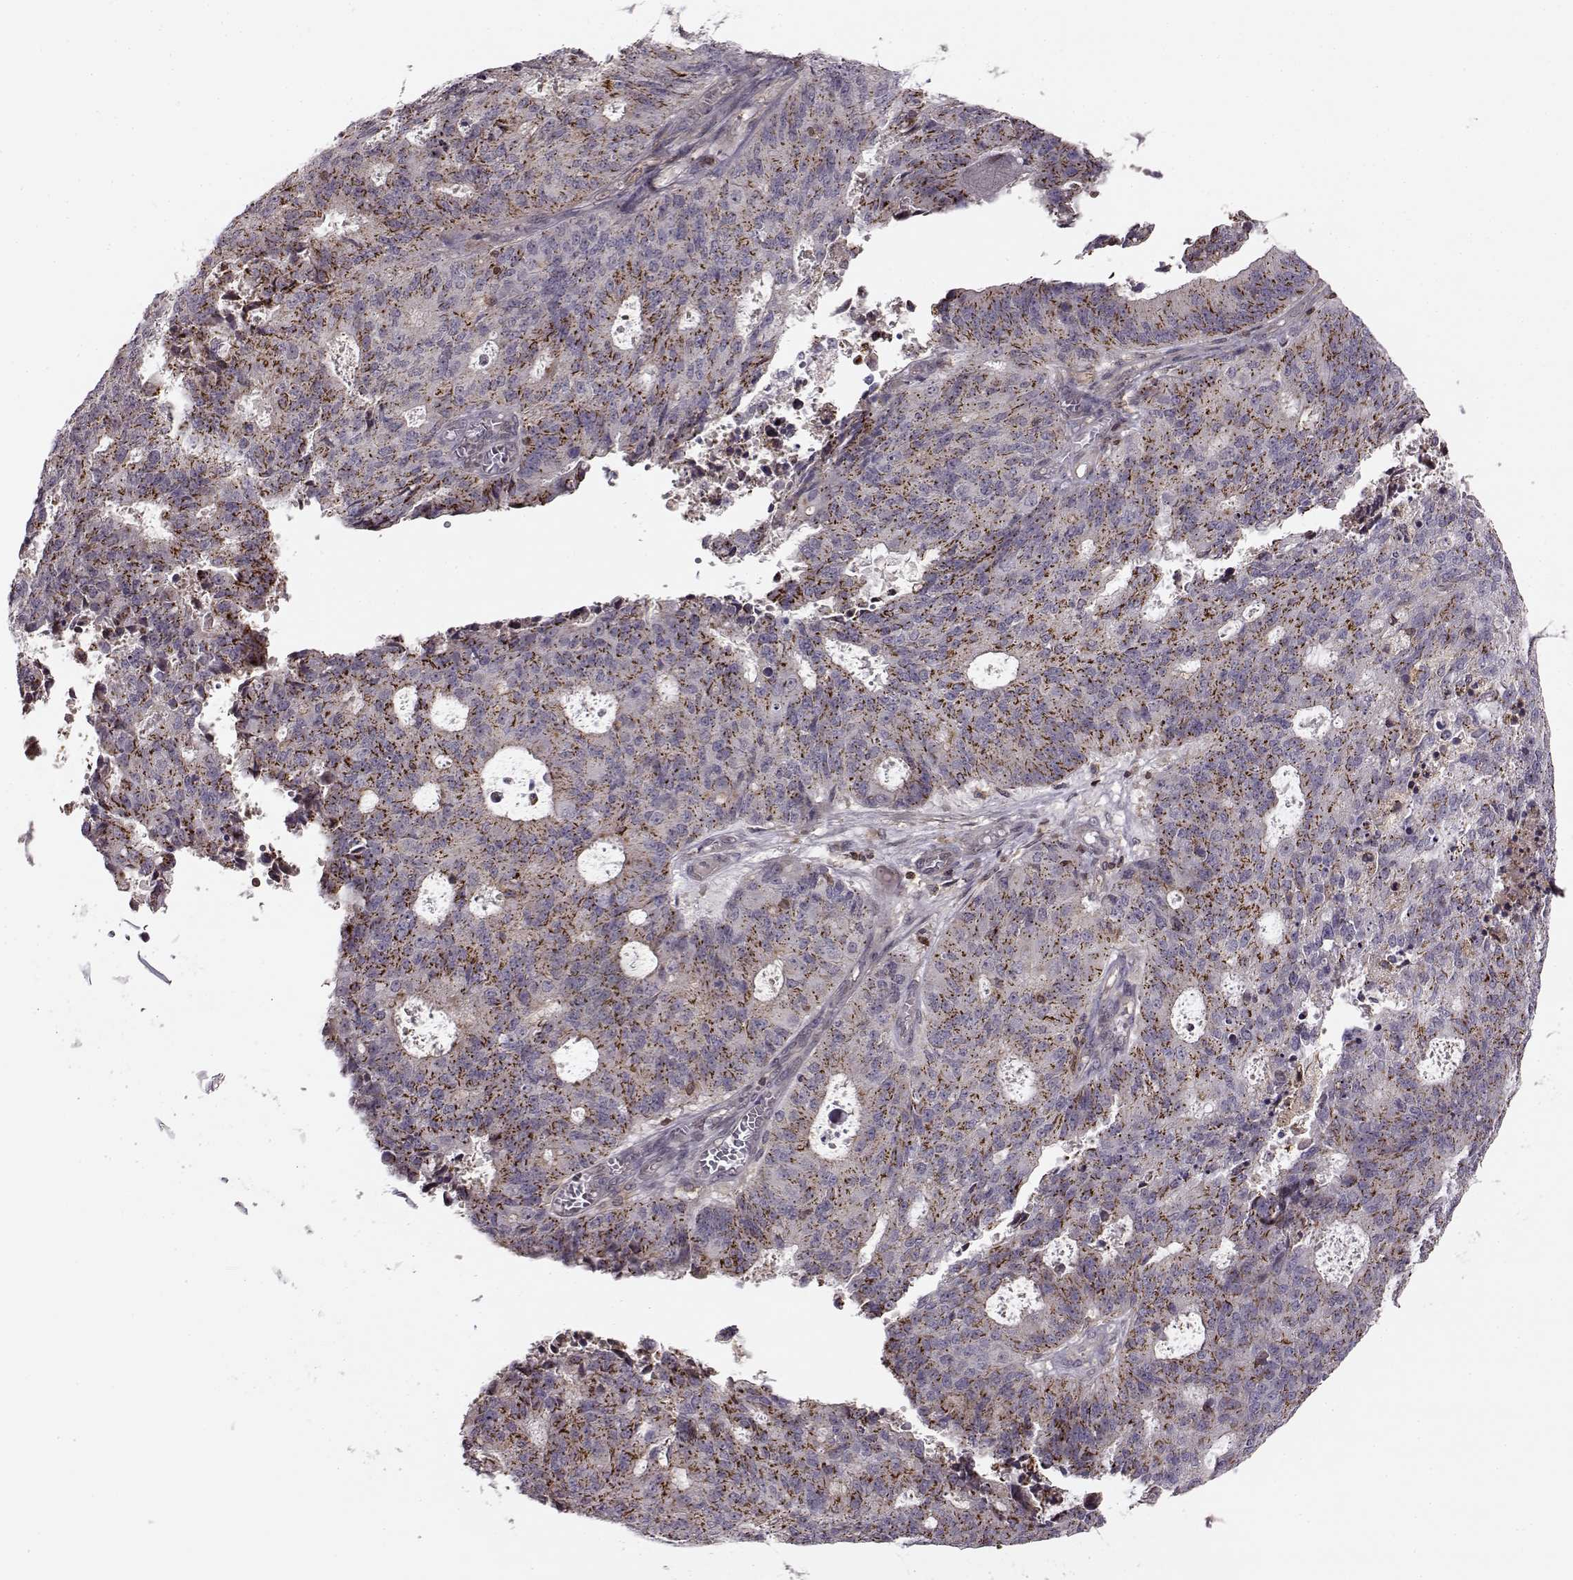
{"staining": {"intensity": "moderate", "quantity": "25%-75%", "location": "cytoplasmic/membranous"}, "tissue": "endometrial cancer", "cell_type": "Tumor cells", "image_type": "cancer", "snomed": [{"axis": "morphology", "description": "Adenocarcinoma, NOS"}, {"axis": "topography", "description": "Endometrium"}], "caption": "IHC of endometrial cancer reveals medium levels of moderate cytoplasmic/membranous expression in about 25%-75% of tumor cells.", "gene": "MFSD1", "patient": {"sex": "female", "age": 82}}